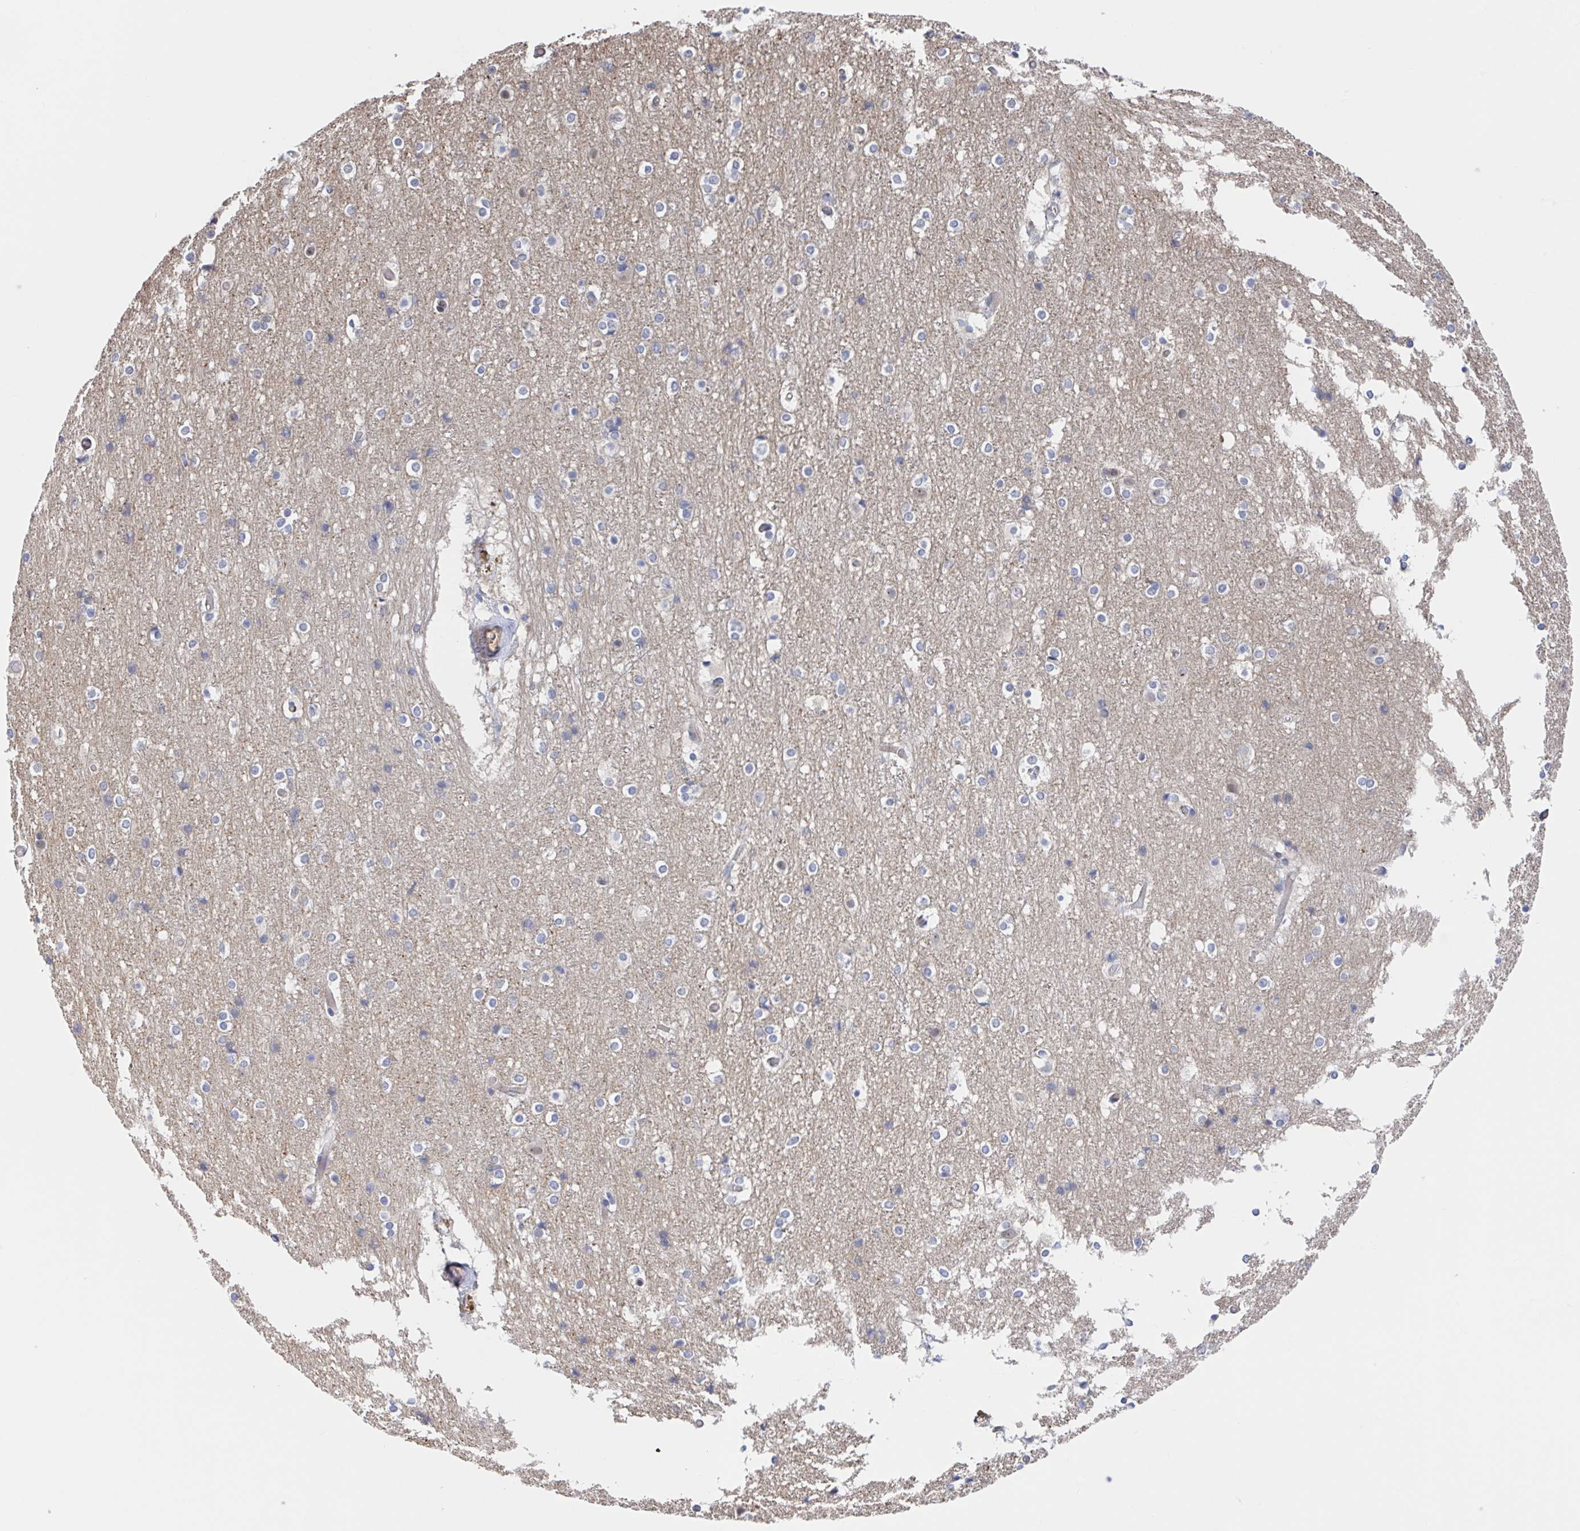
{"staining": {"intensity": "negative", "quantity": "none", "location": "none"}, "tissue": "cerebral cortex", "cell_type": "Endothelial cells", "image_type": "normal", "snomed": [{"axis": "morphology", "description": "Normal tissue, NOS"}, {"axis": "topography", "description": "Cerebral cortex"}], "caption": "An immunohistochemistry histopathology image of benign cerebral cortex is shown. There is no staining in endothelial cells of cerebral cortex. (Brightfield microscopy of DAB immunohistochemistry (IHC) at high magnification).", "gene": "DHRS12", "patient": {"sex": "female", "age": 52}}